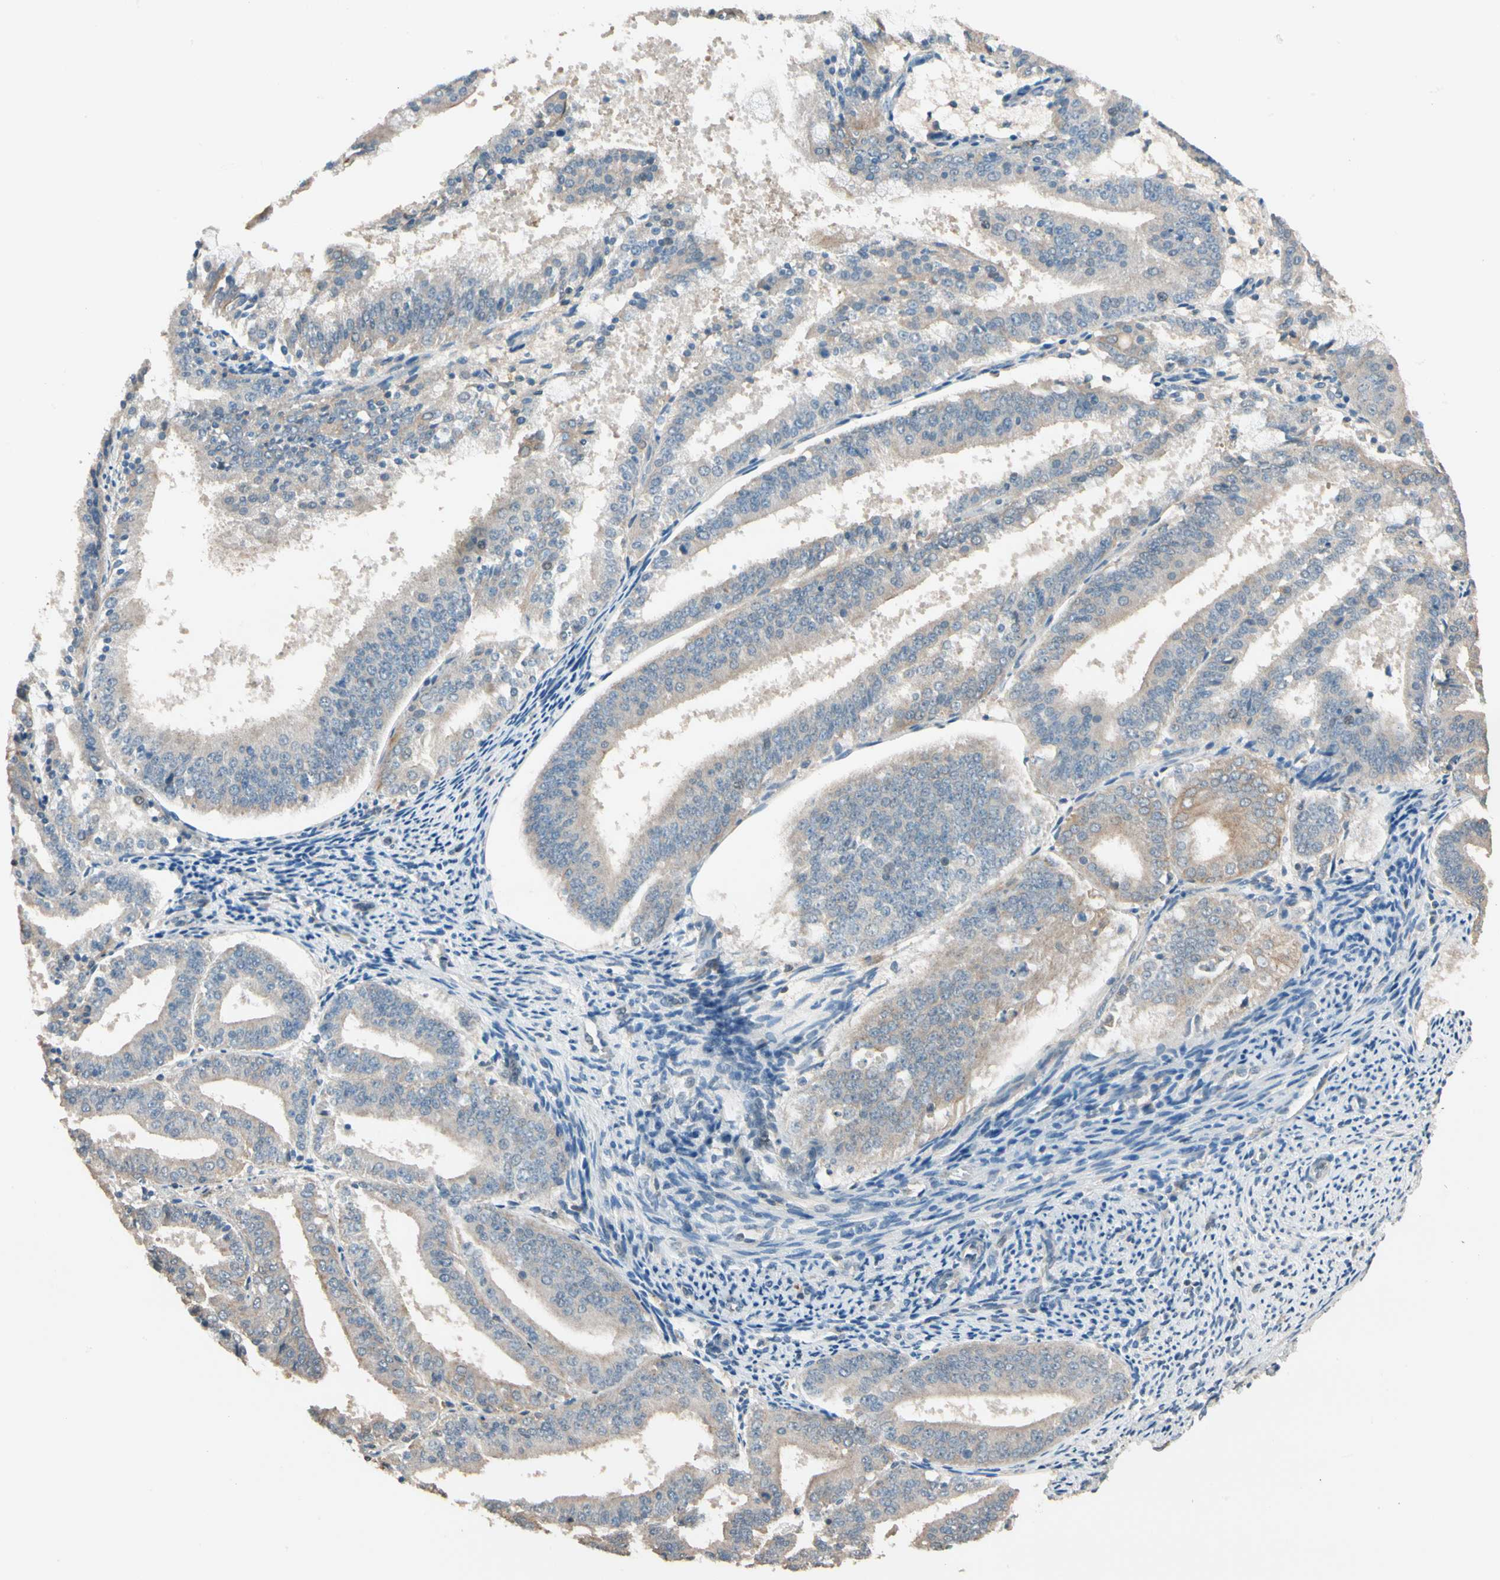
{"staining": {"intensity": "weak", "quantity": "25%-75%", "location": "cytoplasmic/membranous"}, "tissue": "endometrial cancer", "cell_type": "Tumor cells", "image_type": "cancer", "snomed": [{"axis": "morphology", "description": "Adenocarcinoma, NOS"}, {"axis": "topography", "description": "Endometrium"}], "caption": "Weak cytoplasmic/membranous positivity for a protein is present in approximately 25%-75% of tumor cells of endometrial adenocarcinoma using immunohistochemistry (IHC).", "gene": "MAP3K7", "patient": {"sex": "female", "age": 63}}